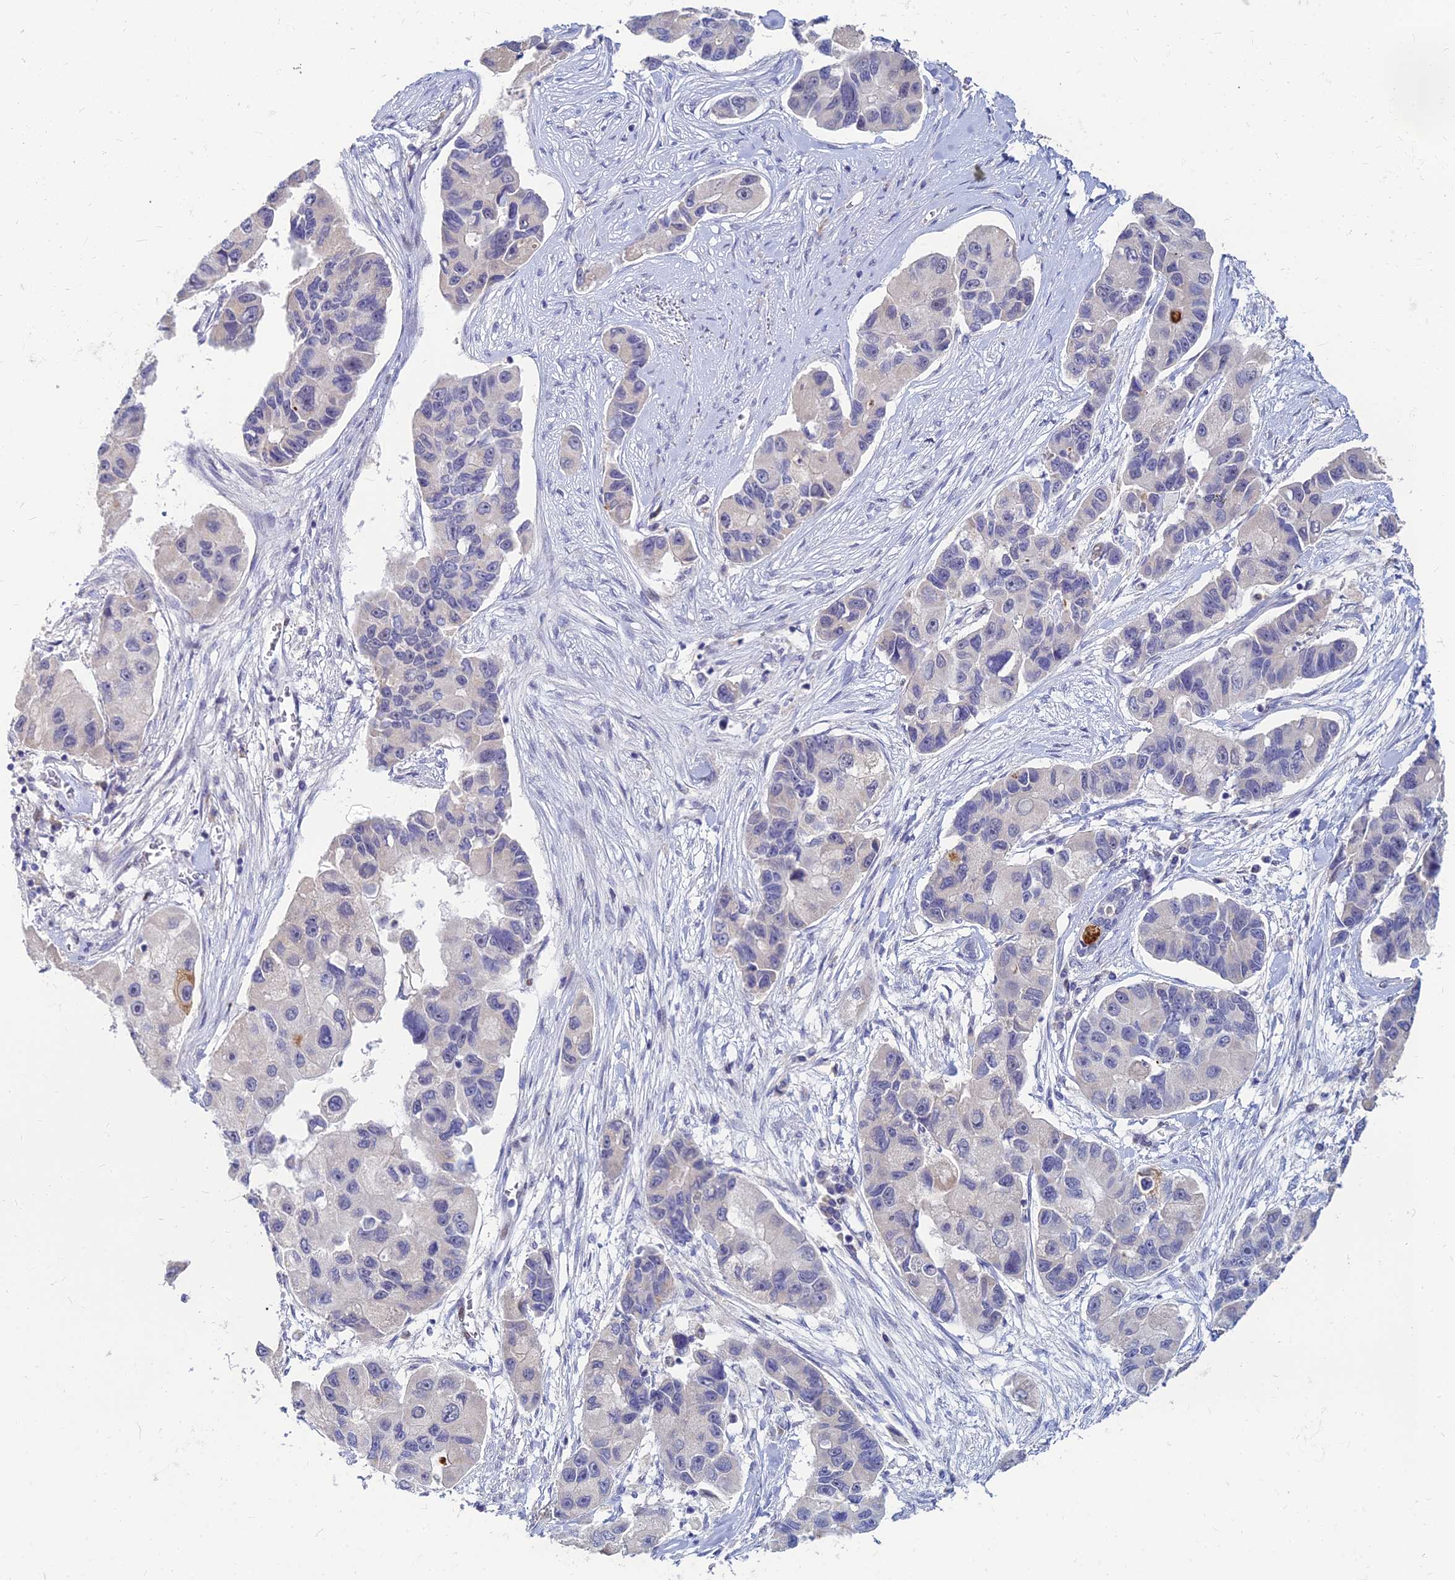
{"staining": {"intensity": "negative", "quantity": "none", "location": "none"}, "tissue": "lung cancer", "cell_type": "Tumor cells", "image_type": "cancer", "snomed": [{"axis": "morphology", "description": "Adenocarcinoma, NOS"}, {"axis": "topography", "description": "Lung"}], "caption": "This is an immunohistochemistry image of lung cancer (adenocarcinoma). There is no staining in tumor cells.", "gene": "GOLGA6D", "patient": {"sex": "female", "age": 54}}